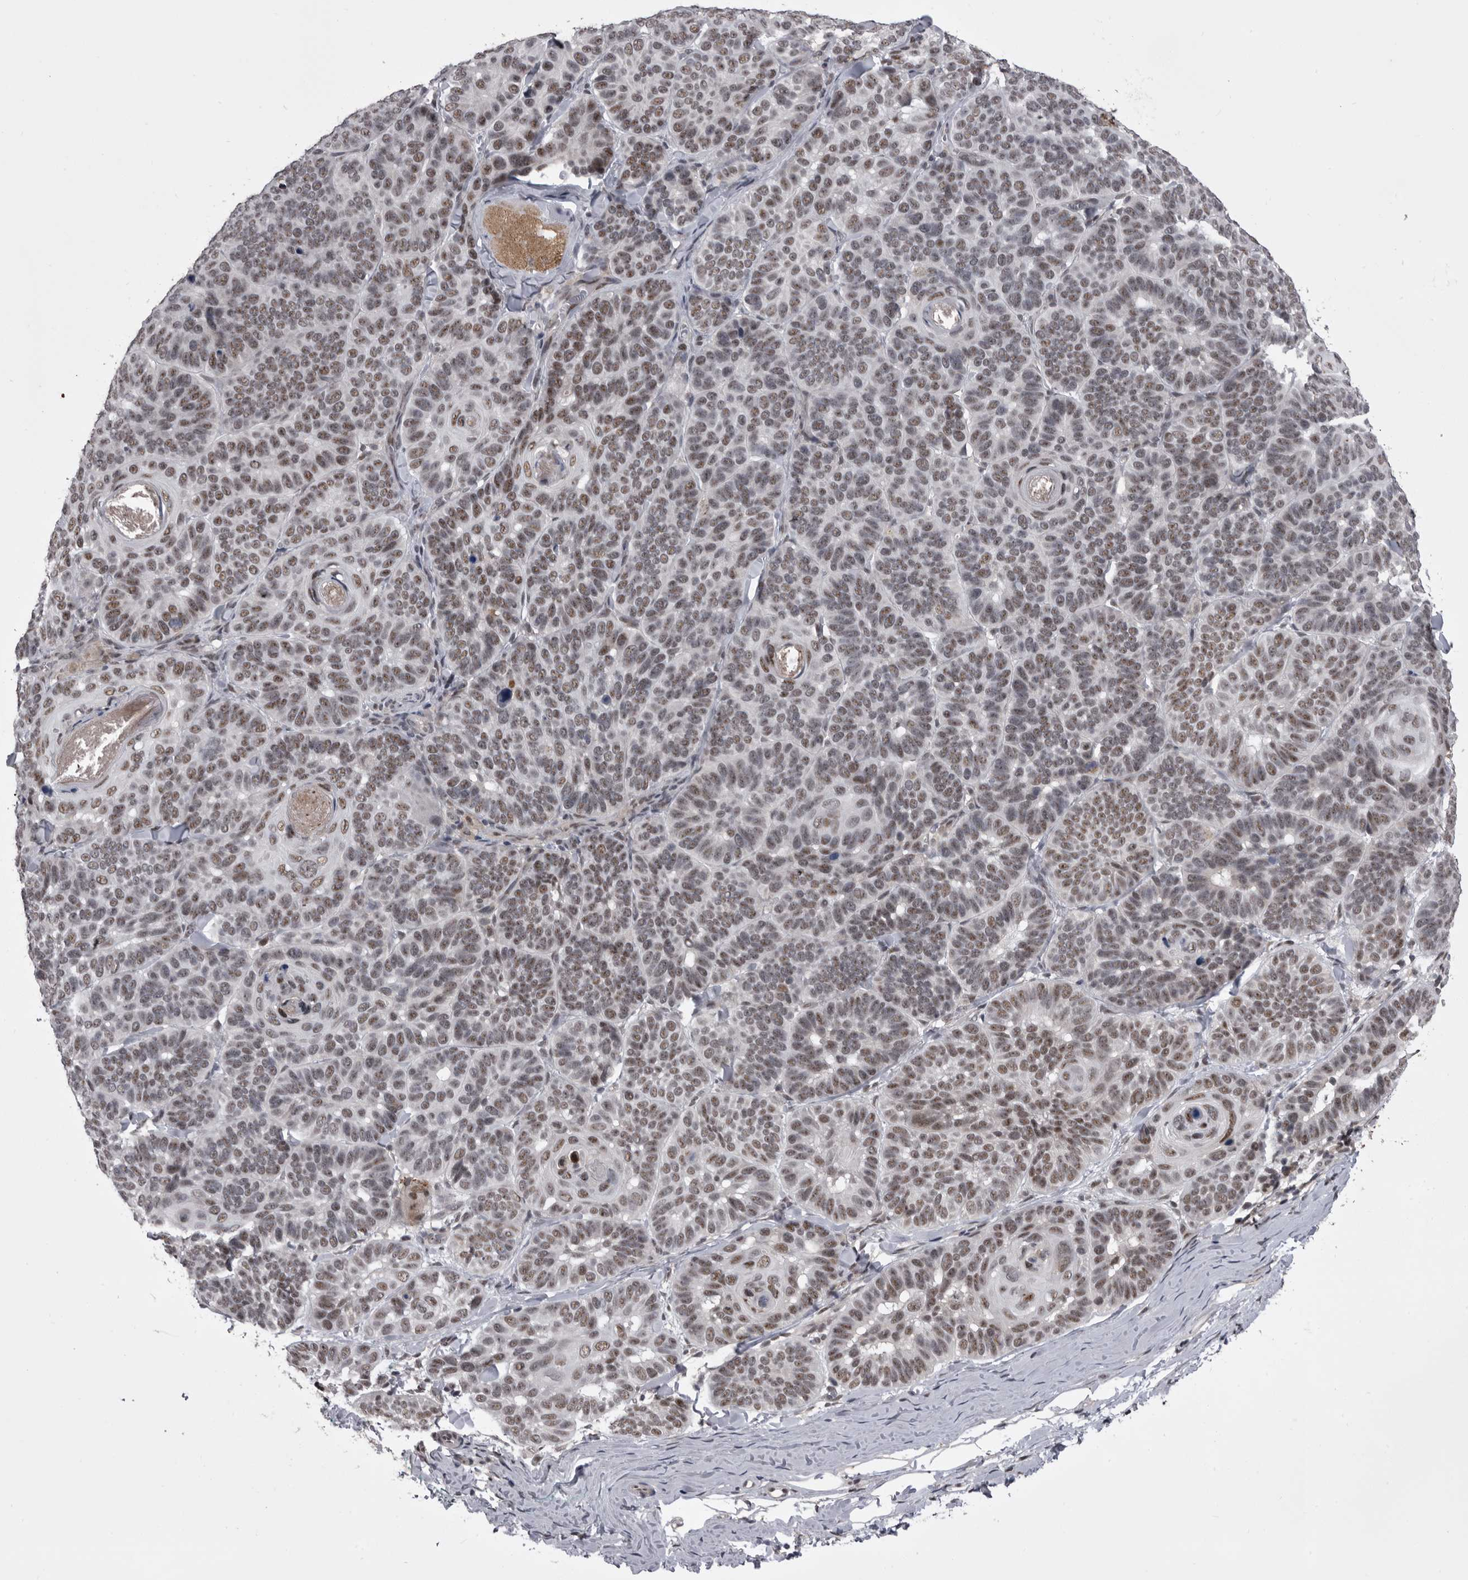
{"staining": {"intensity": "weak", "quantity": "25%-75%", "location": "nuclear"}, "tissue": "skin cancer", "cell_type": "Tumor cells", "image_type": "cancer", "snomed": [{"axis": "morphology", "description": "Basal cell carcinoma"}, {"axis": "topography", "description": "Skin"}], "caption": "High-power microscopy captured an IHC micrograph of skin cancer (basal cell carcinoma), revealing weak nuclear positivity in approximately 25%-75% of tumor cells.", "gene": "PRPF3", "patient": {"sex": "male", "age": 62}}